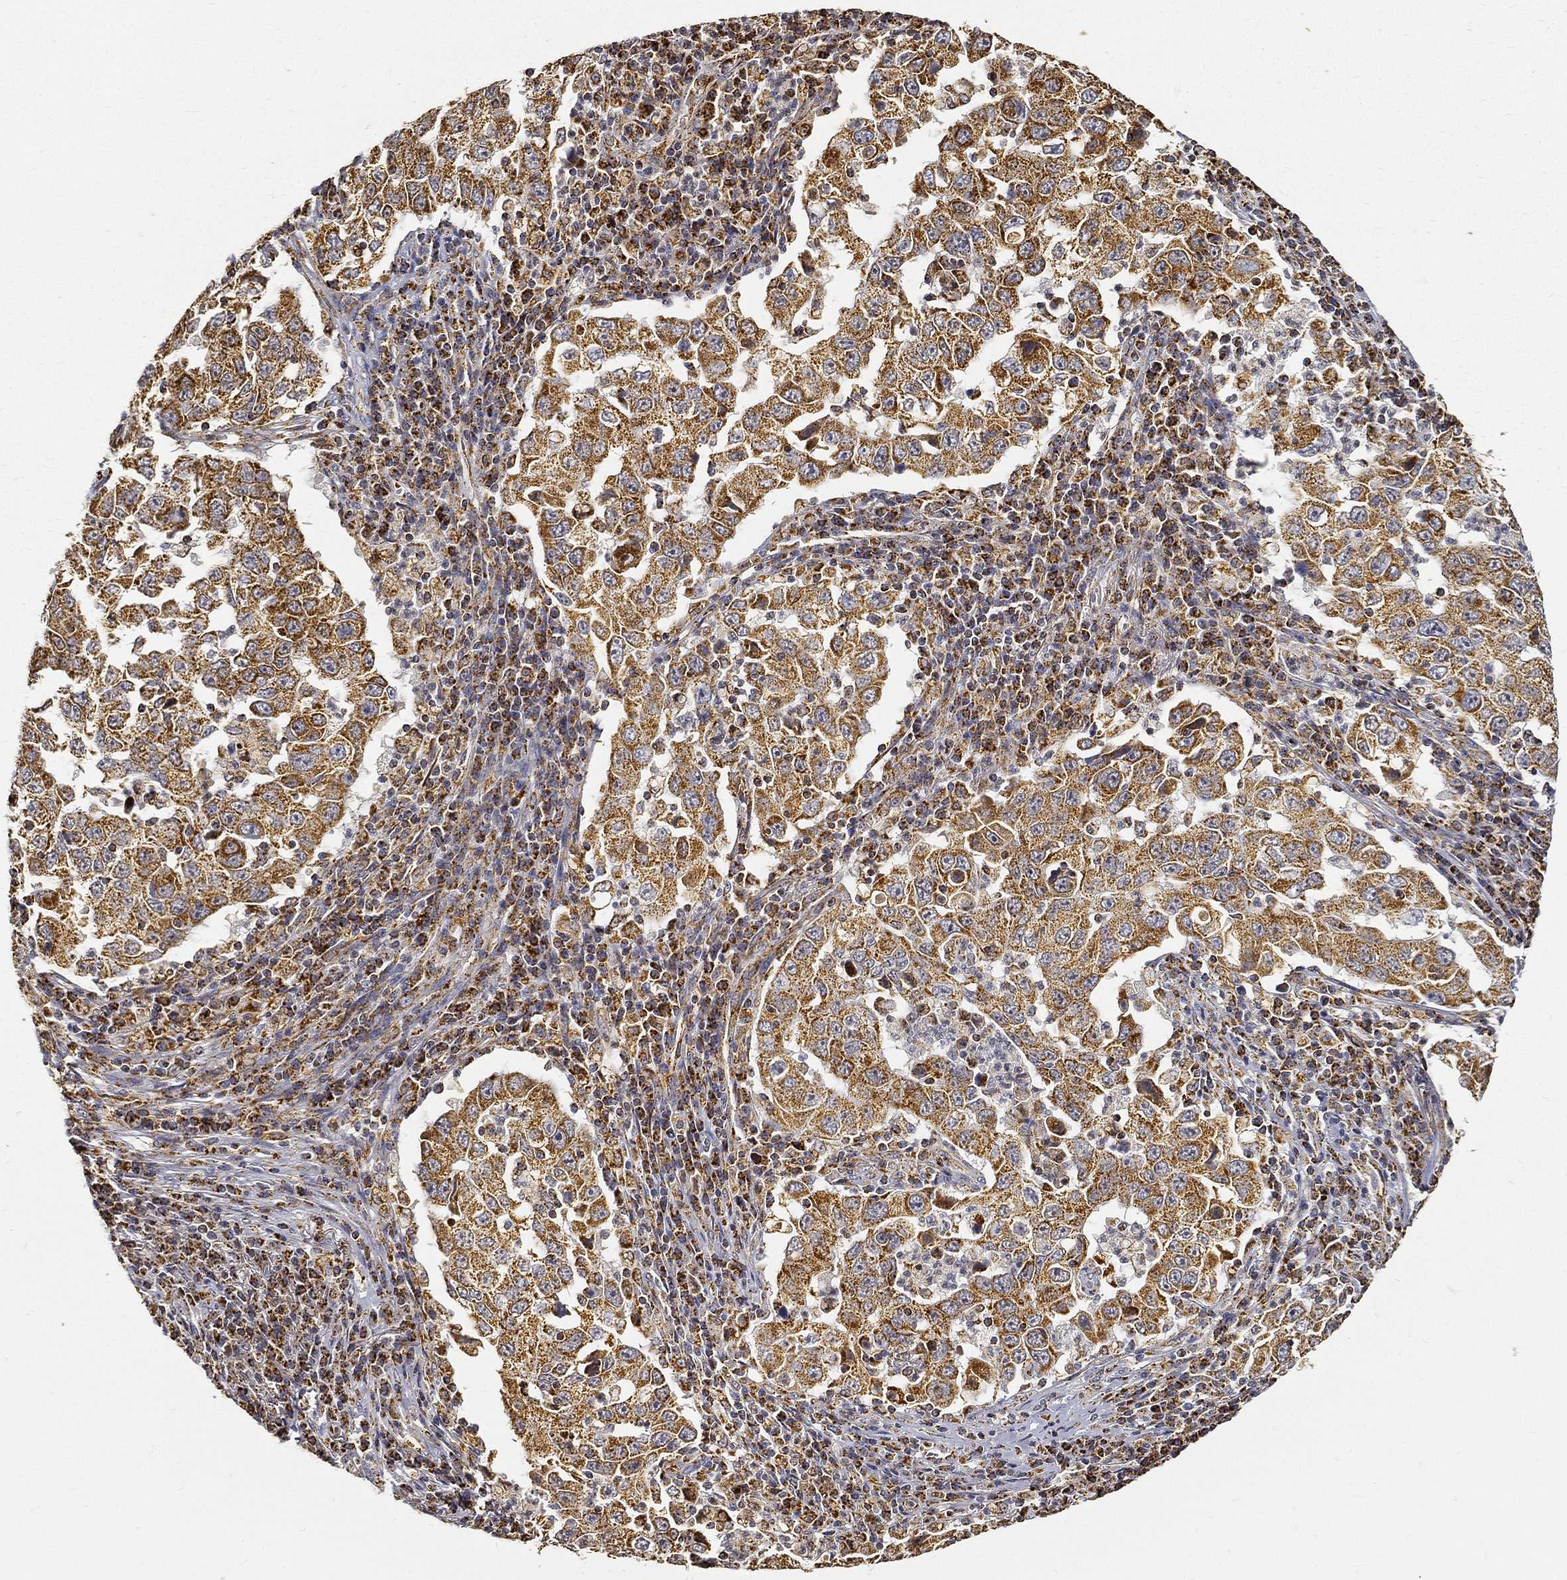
{"staining": {"intensity": "moderate", "quantity": ">75%", "location": "cytoplasmic/membranous"}, "tissue": "lung cancer", "cell_type": "Tumor cells", "image_type": "cancer", "snomed": [{"axis": "morphology", "description": "Adenocarcinoma, NOS"}, {"axis": "topography", "description": "Lung"}], "caption": "IHC of adenocarcinoma (lung) shows medium levels of moderate cytoplasmic/membranous staining in about >75% of tumor cells.", "gene": "NDUFAB1", "patient": {"sex": "male", "age": 73}}